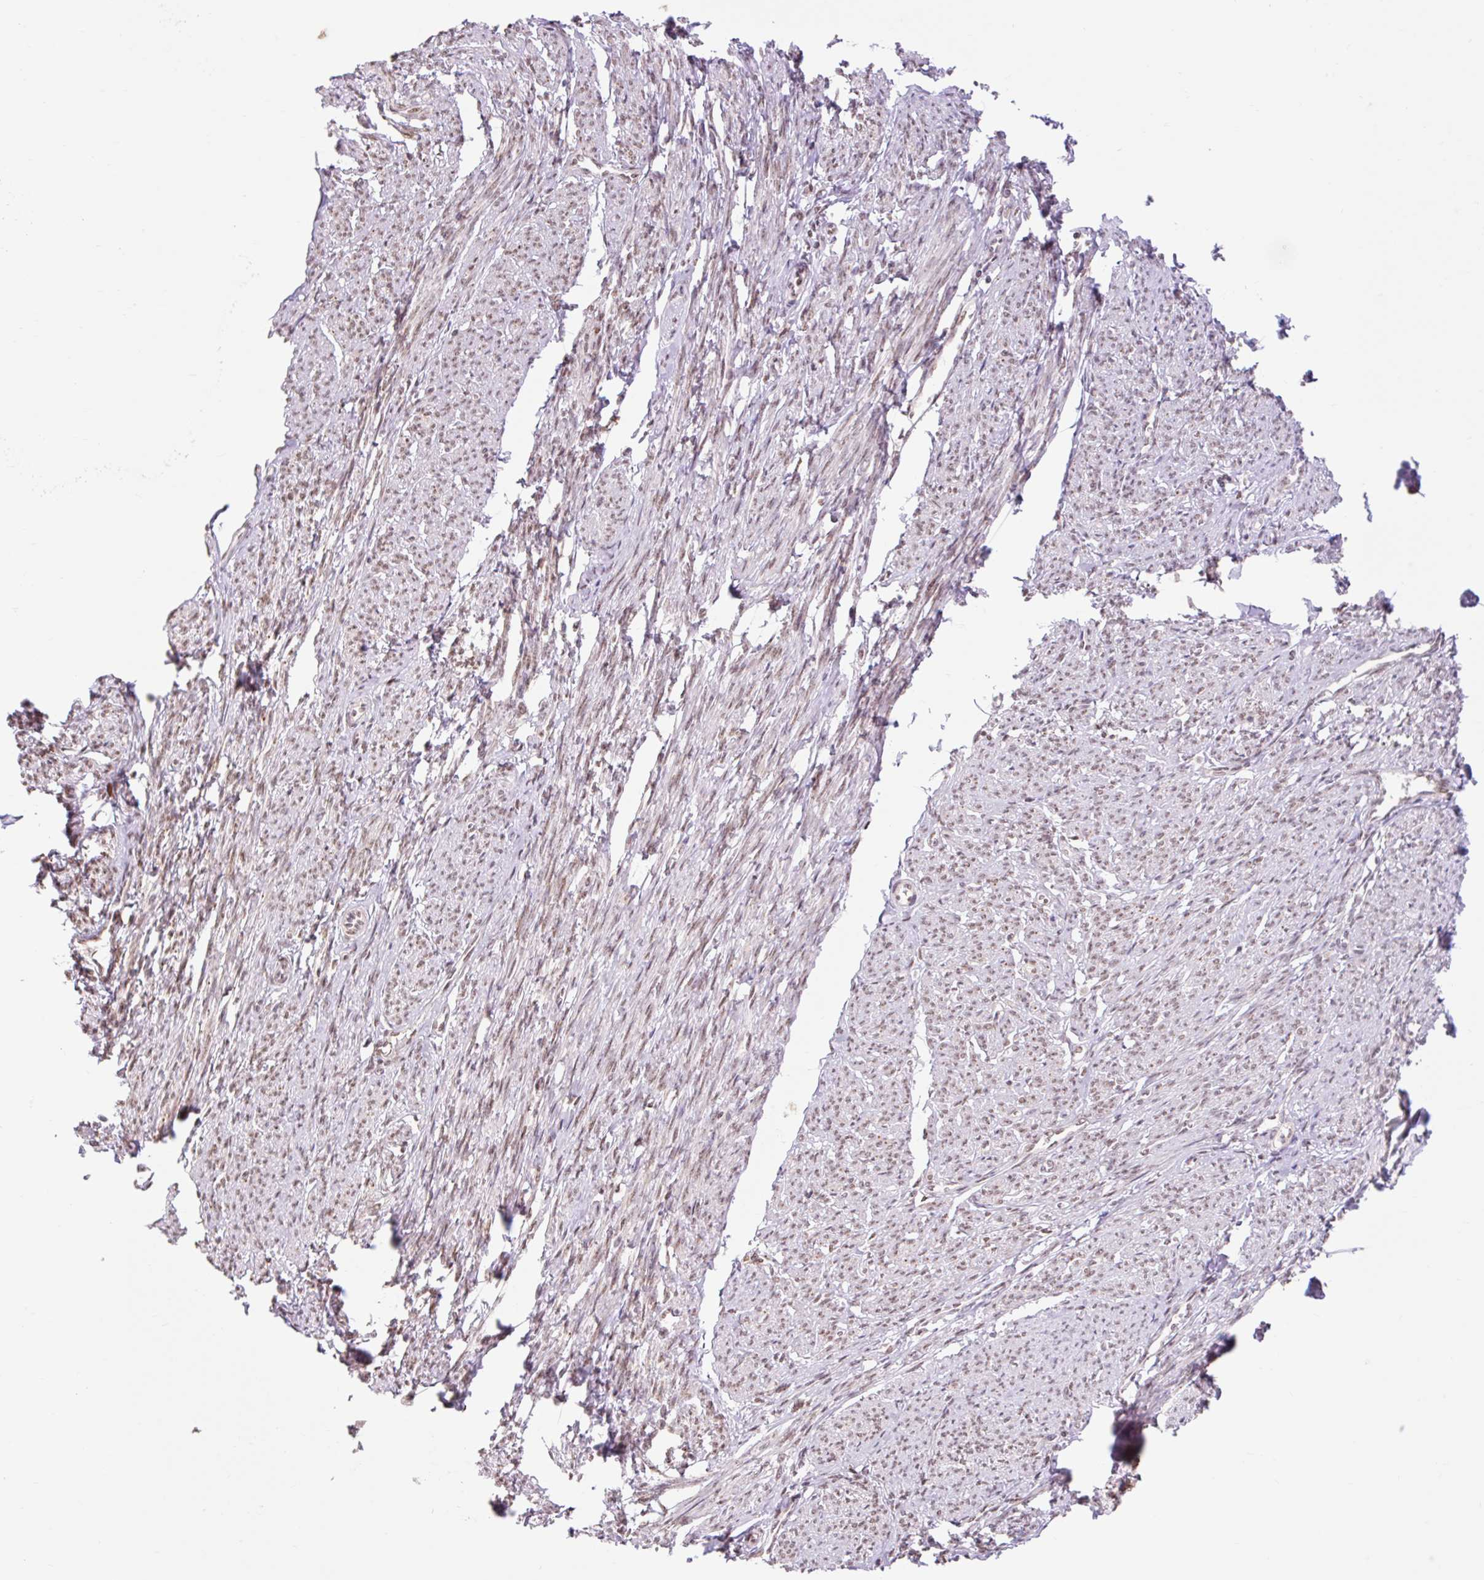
{"staining": {"intensity": "strong", "quantity": "25%-75%", "location": "nuclear"}, "tissue": "smooth muscle", "cell_type": "Smooth muscle cells", "image_type": "normal", "snomed": [{"axis": "morphology", "description": "Normal tissue, NOS"}, {"axis": "topography", "description": "Smooth muscle"}], "caption": "IHC histopathology image of benign human smooth muscle stained for a protein (brown), which demonstrates high levels of strong nuclear staining in about 25%-75% of smooth muscle cells.", "gene": "ENSG00000261832", "patient": {"sex": "female", "age": 65}}